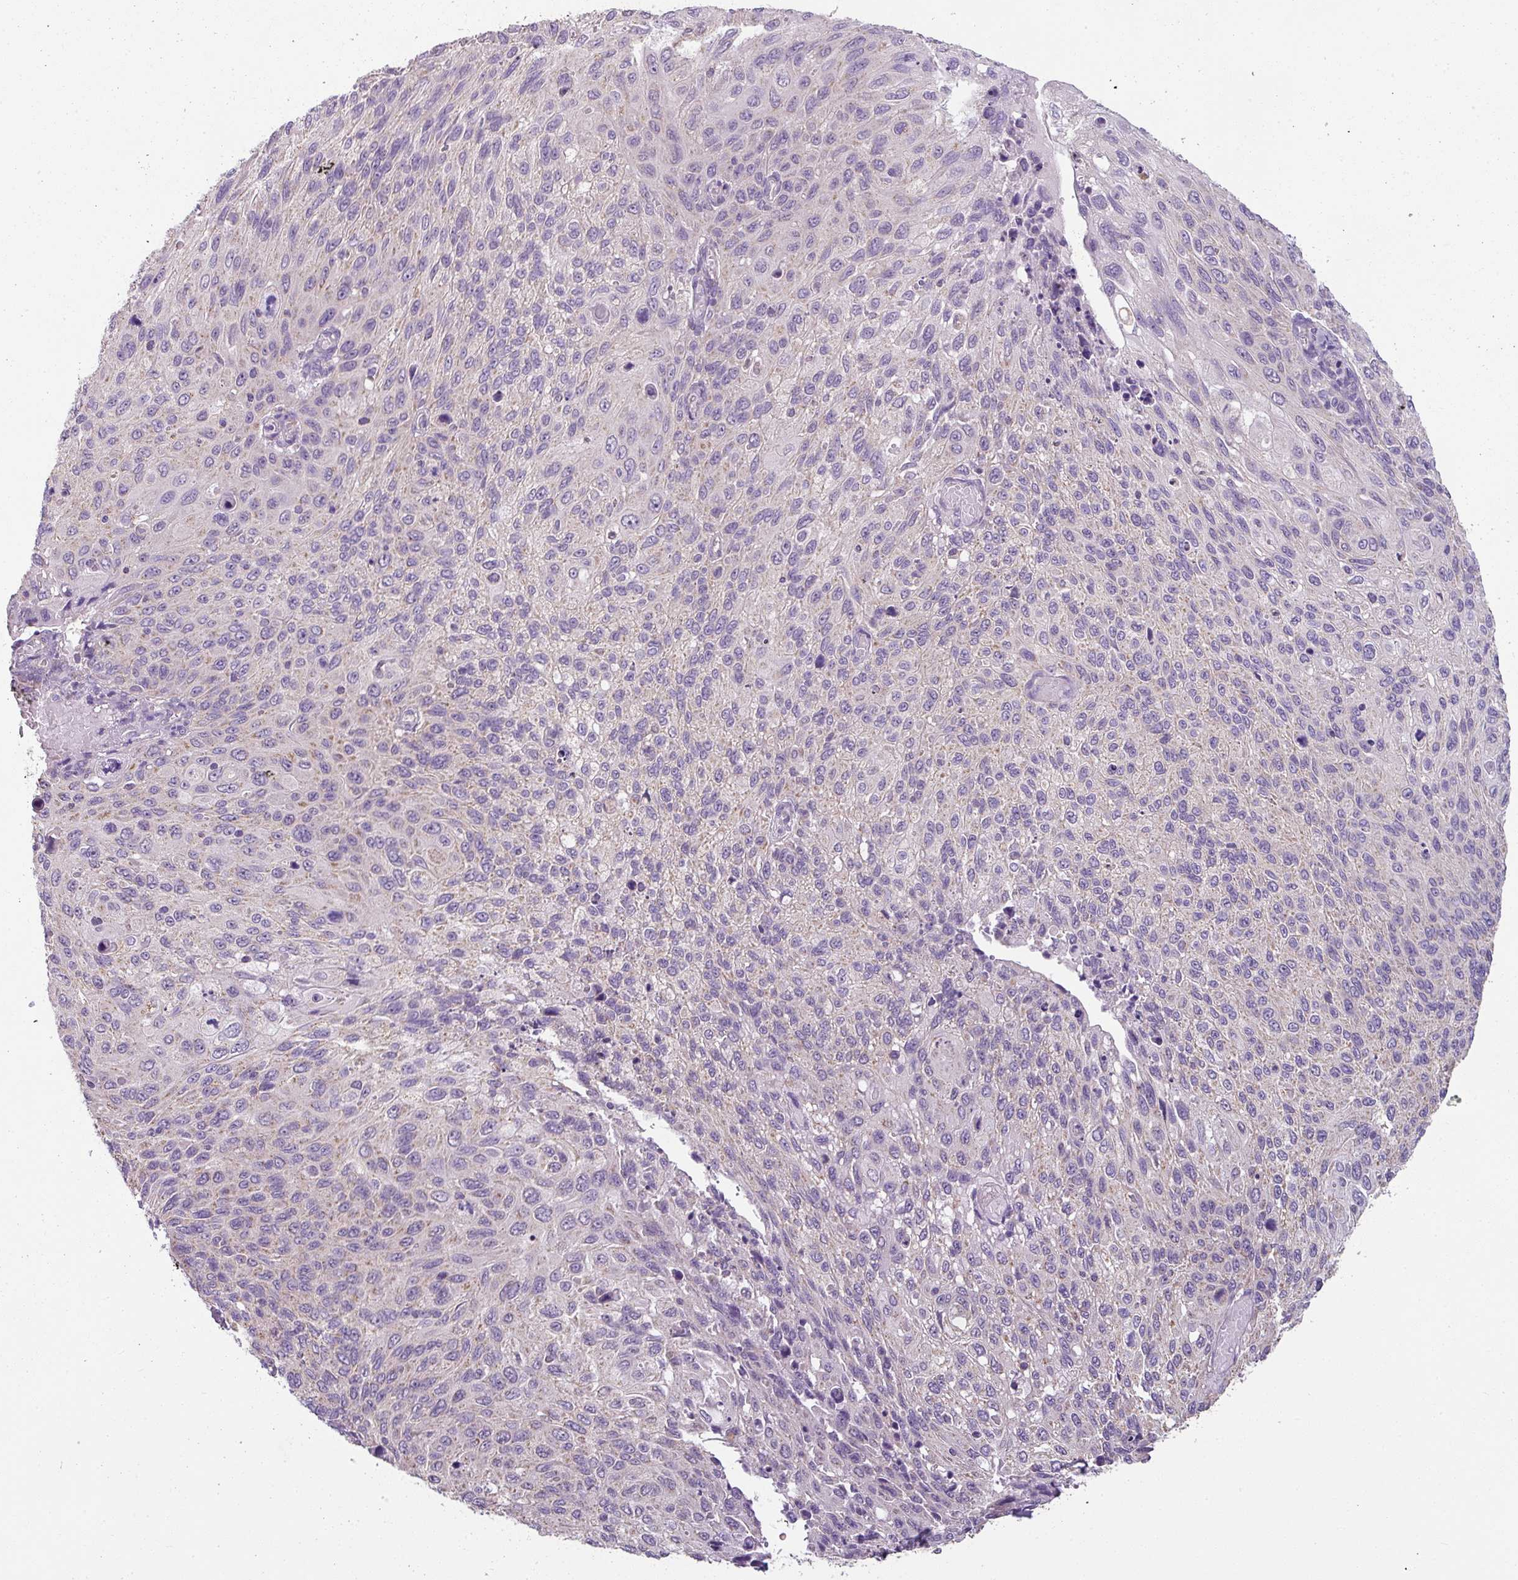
{"staining": {"intensity": "weak", "quantity": "<25%", "location": "cytoplasmic/membranous"}, "tissue": "cervical cancer", "cell_type": "Tumor cells", "image_type": "cancer", "snomed": [{"axis": "morphology", "description": "Squamous cell carcinoma, NOS"}, {"axis": "topography", "description": "Cervix"}], "caption": "An immunohistochemistry (IHC) image of cervical squamous cell carcinoma is shown. There is no staining in tumor cells of cervical squamous cell carcinoma. (DAB (3,3'-diaminobenzidine) IHC with hematoxylin counter stain).", "gene": "PALS2", "patient": {"sex": "female", "age": 70}}